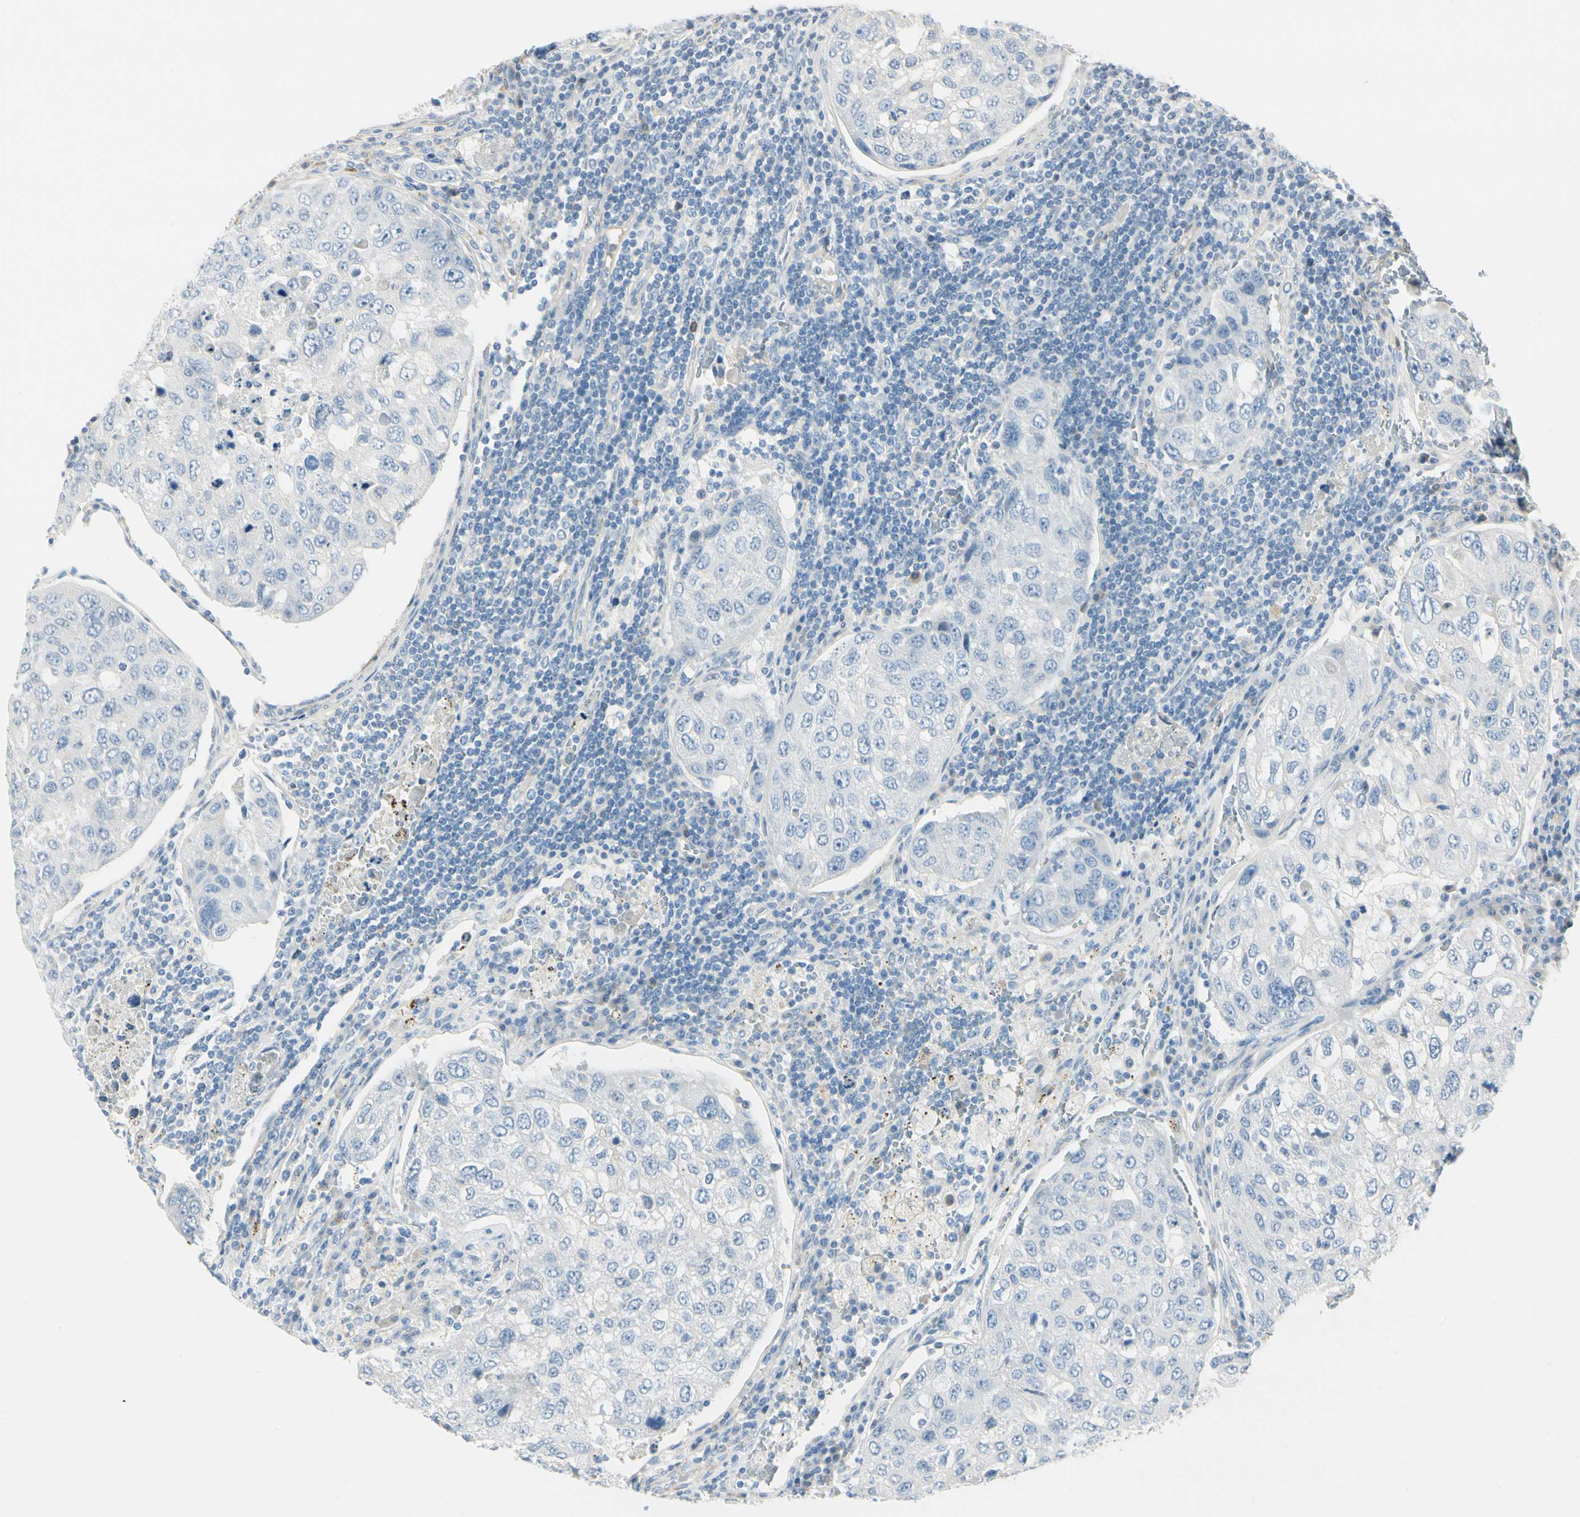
{"staining": {"intensity": "negative", "quantity": "none", "location": "none"}, "tissue": "urothelial cancer", "cell_type": "Tumor cells", "image_type": "cancer", "snomed": [{"axis": "morphology", "description": "Urothelial carcinoma, High grade"}, {"axis": "topography", "description": "Lymph node"}, {"axis": "topography", "description": "Urinary bladder"}], "caption": "Immunohistochemical staining of urothelial cancer exhibits no significant expression in tumor cells.", "gene": "AMPH", "patient": {"sex": "male", "age": 51}}